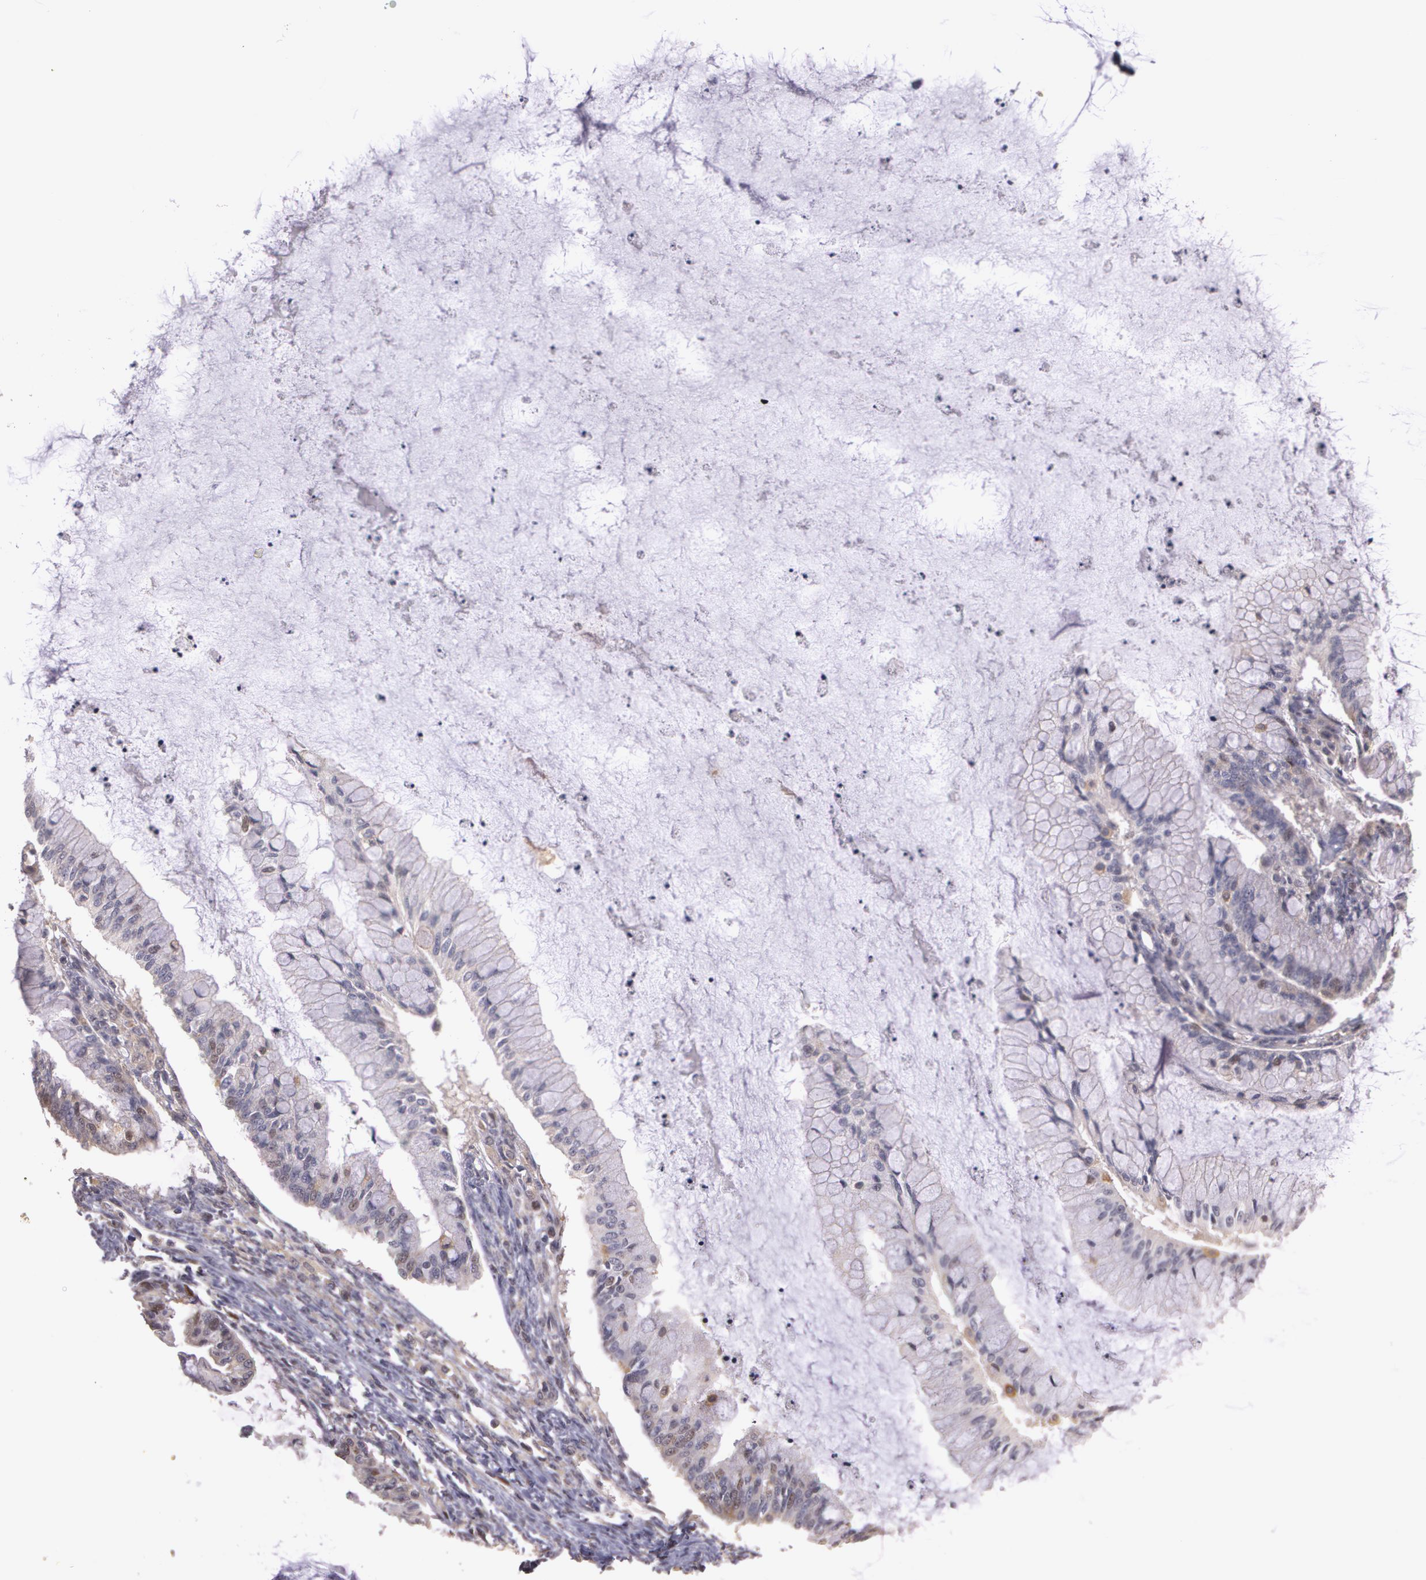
{"staining": {"intensity": "weak", "quantity": "<25%", "location": "nuclear"}, "tissue": "ovarian cancer", "cell_type": "Tumor cells", "image_type": "cancer", "snomed": [{"axis": "morphology", "description": "Cystadenocarcinoma, mucinous, NOS"}, {"axis": "topography", "description": "Ovary"}], "caption": "Protein analysis of ovarian mucinous cystadenocarcinoma reveals no significant expression in tumor cells.", "gene": "BRCA1", "patient": {"sex": "female", "age": 57}}